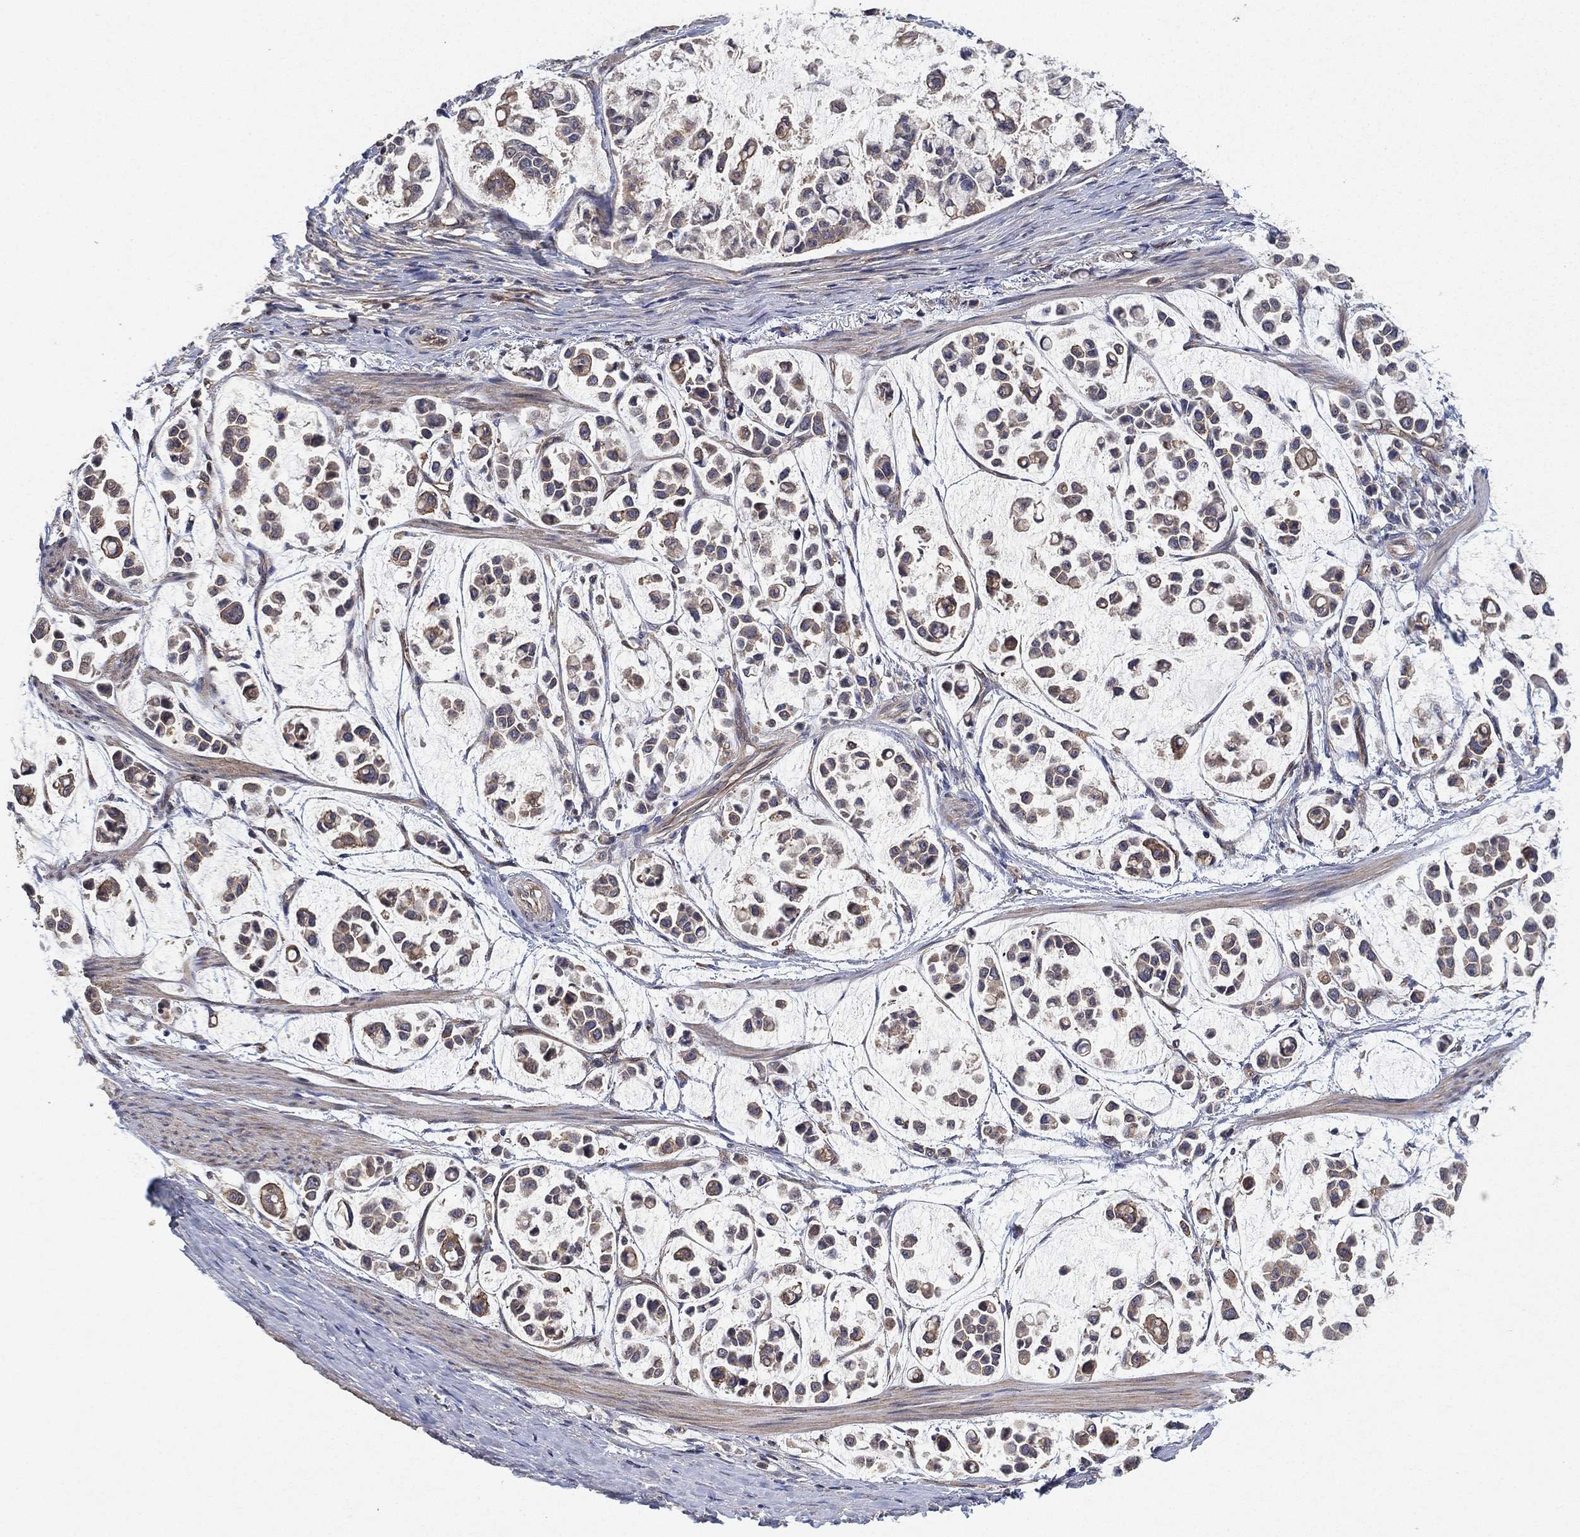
{"staining": {"intensity": "weak", "quantity": "<25%", "location": "cytoplasmic/membranous"}, "tissue": "stomach cancer", "cell_type": "Tumor cells", "image_type": "cancer", "snomed": [{"axis": "morphology", "description": "Adenocarcinoma, NOS"}, {"axis": "topography", "description": "Stomach"}], "caption": "Histopathology image shows no protein expression in tumor cells of stomach cancer tissue.", "gene": "MCUR1", "patient": {"sex": "male", "age": 82}}